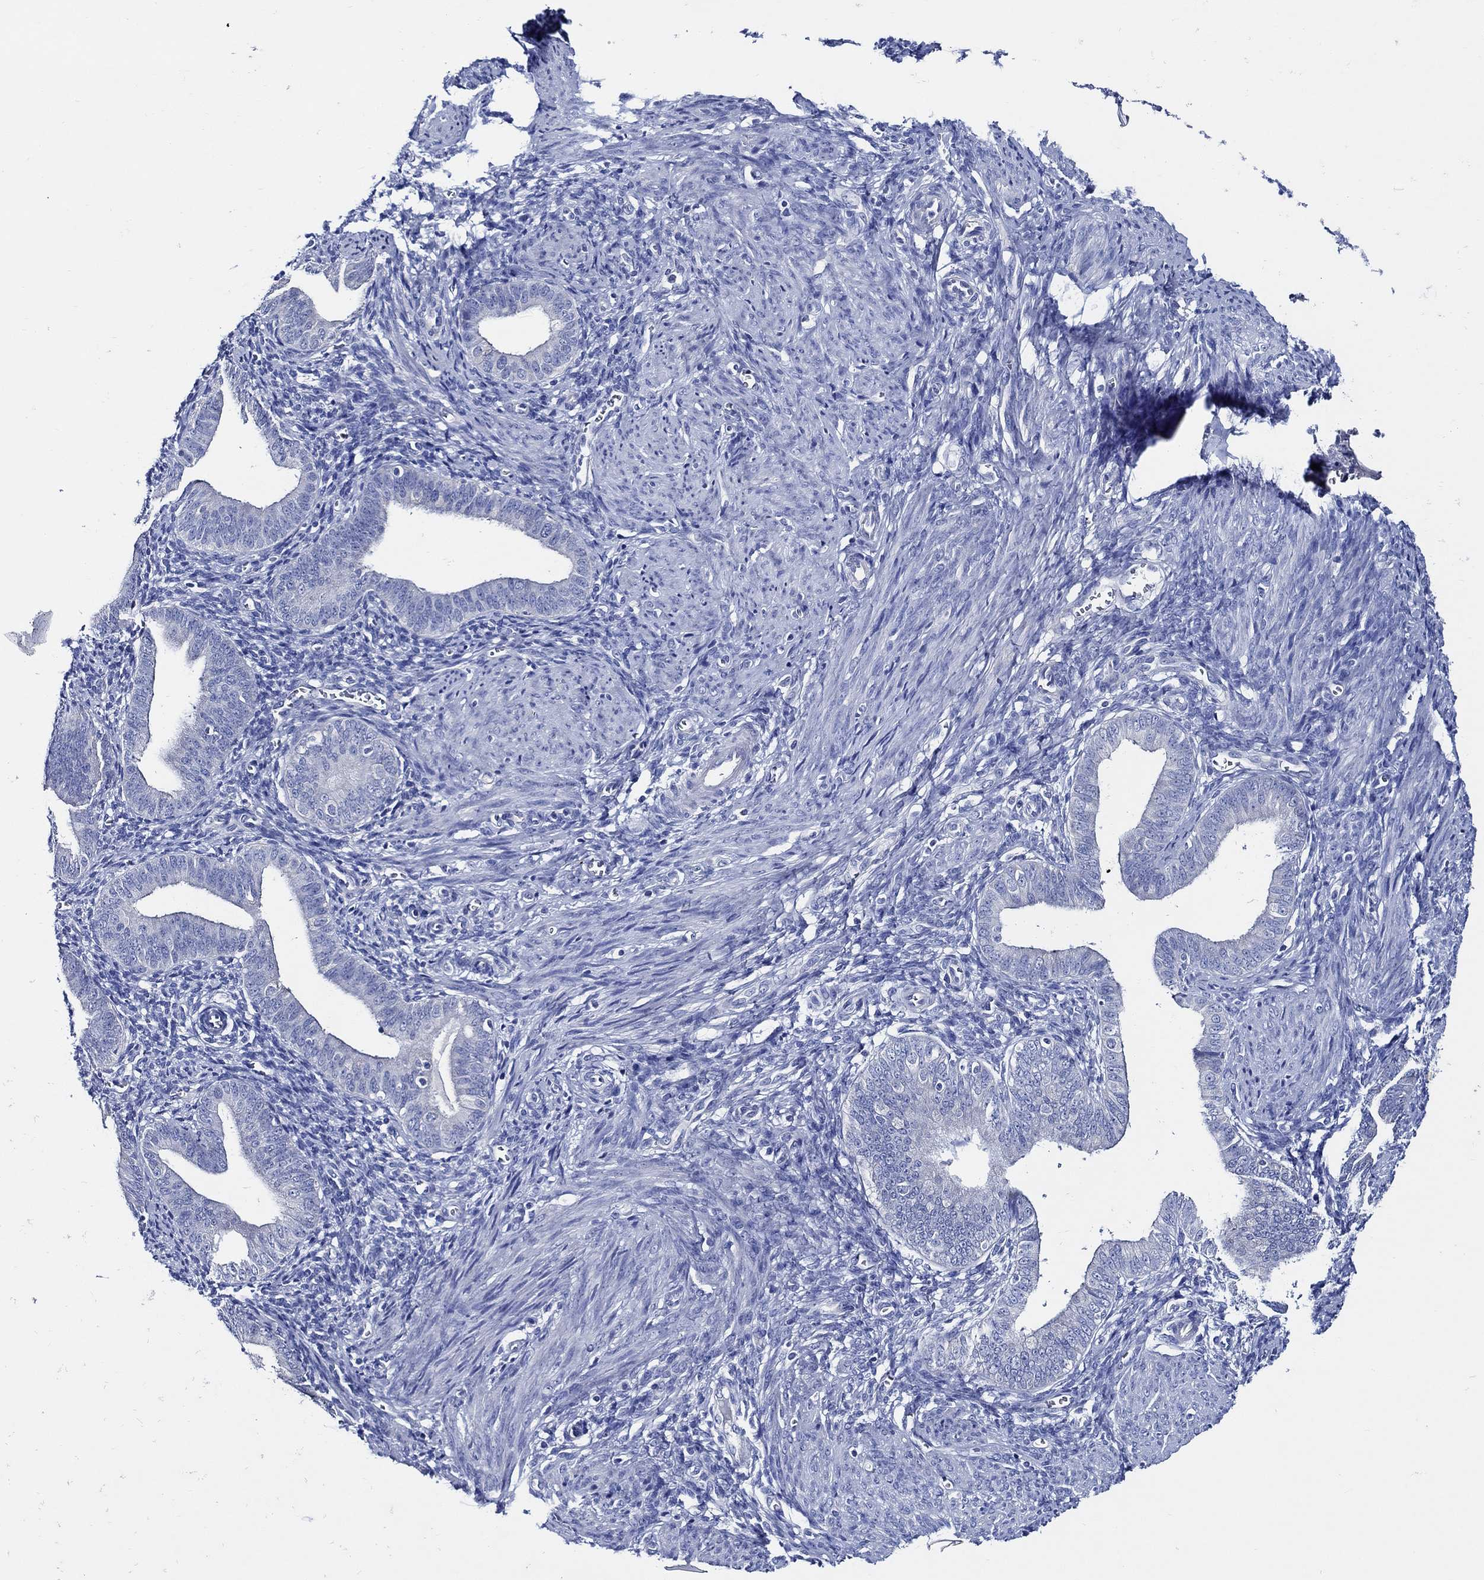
{"staining": {"intensity": "negative", "quantity": "none", "location": "none"}, "tissue": "endometrium", "cell_type": "Cells in endometrial stroma", "image_type": "normal", "snomed": [{"axis": "morphology", "description": "Normal tissue, NOS"}, {"axis": "topography", "description": "Endometrium"}], "caption": "IHC photomicrograph of benign endometrium stained for a protein (brown), which demonstrates no positivity in cells in endometrial stroma.", "gene": "SKOR1", "patient": {"sex": "female", "age": 42}}